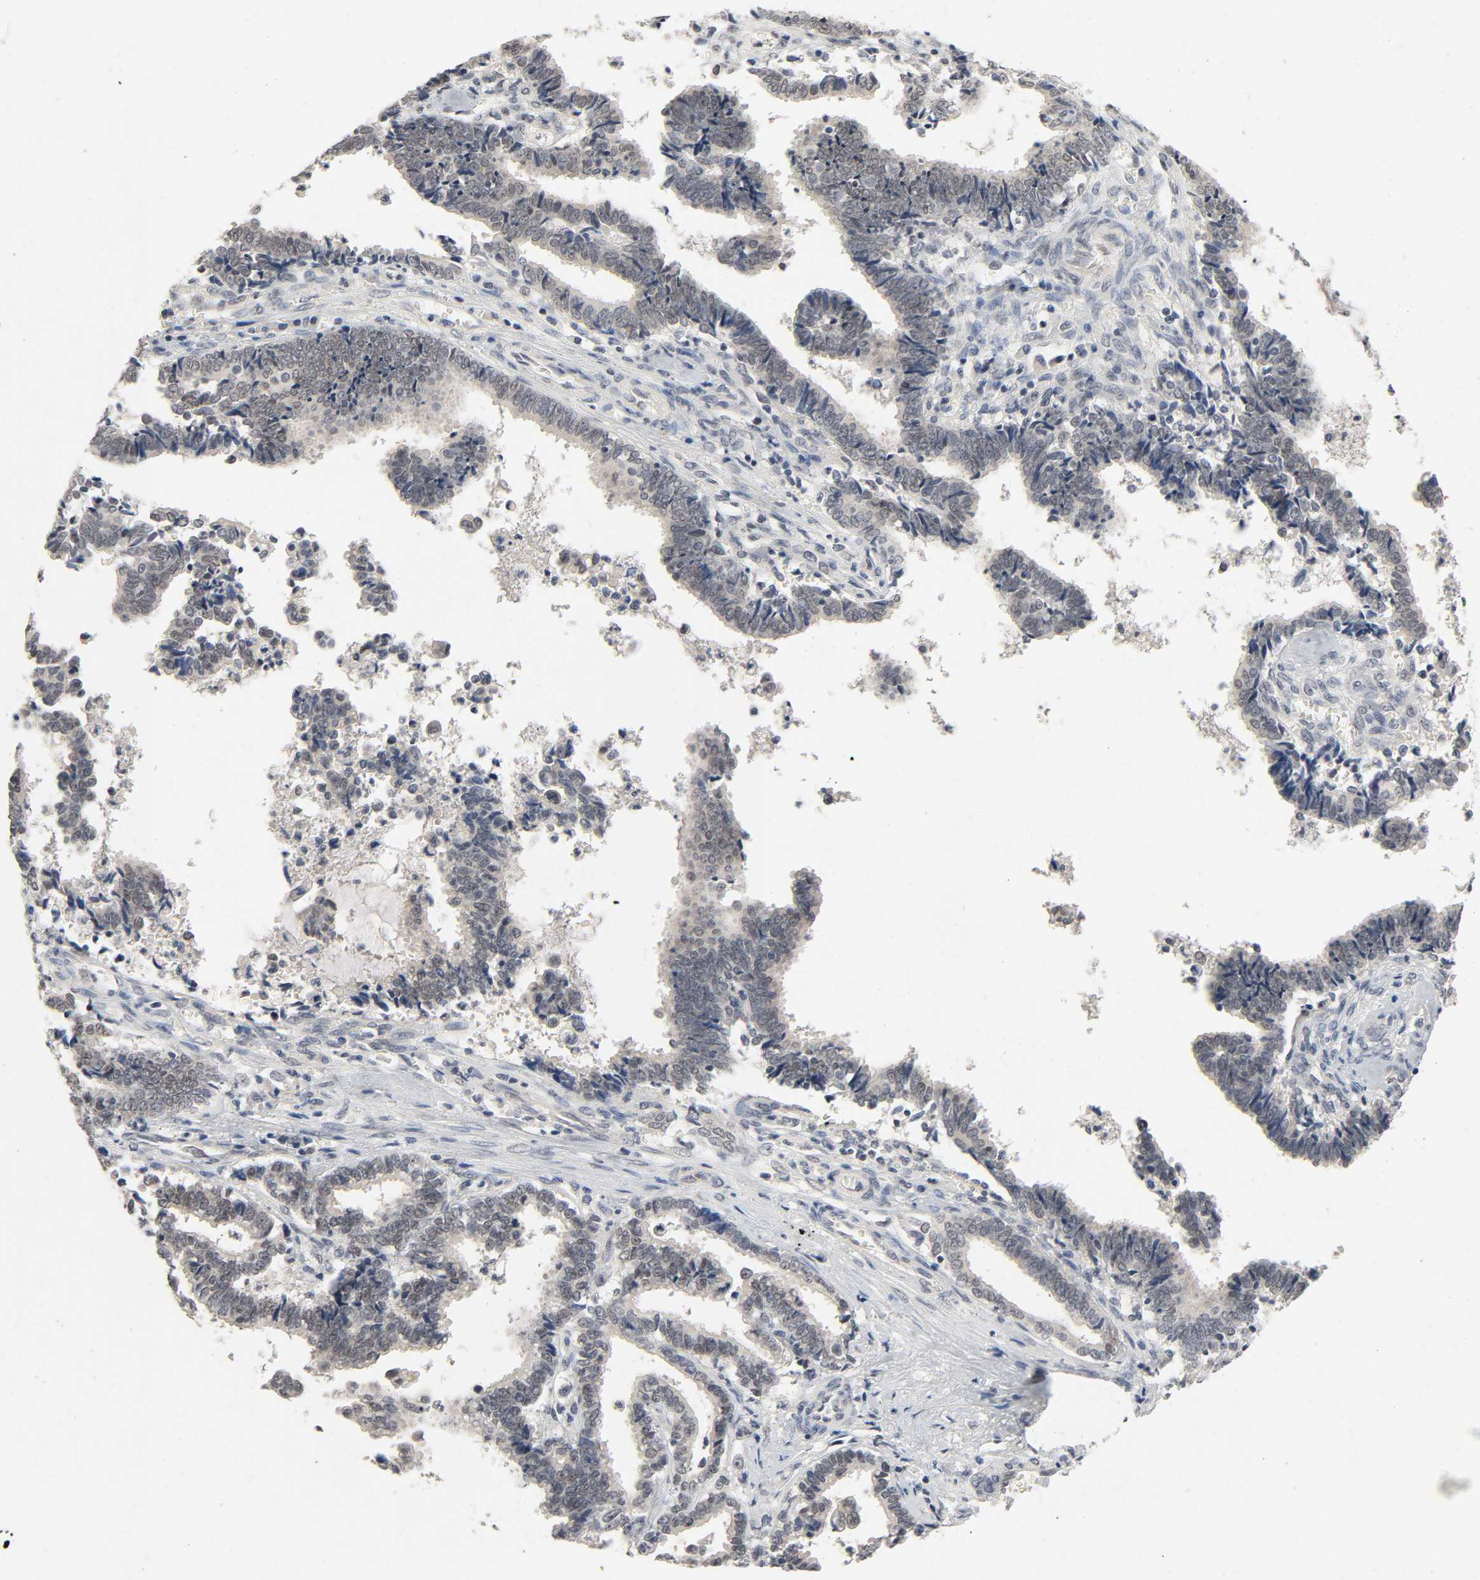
{"staining": {"intensity": "weak", "quantity": "<25%", "location": "nuclear"}, "tissue": "liver cancer", "cell_type": "Tumor cells", "image_type": "cancer", "snomed": [{"axis": "morphology", "description": "Cholangiocarcinoma"}, {"axis": "topography", "description": "Liver"}], "caption": "A histopathology image of liver cholangiocarcinoma stained for a protein demonstrates no brown staining in tumor cells. The staining was performed using DAB (3,3'-diaminobenzidine) to visualize the protein expression in brown, while the nuclei were stained in blue with hematoxylin (Magnification: 20x).", "gene": "MAPKAPK5", "patient": {"sex": "male", "age": 57}}